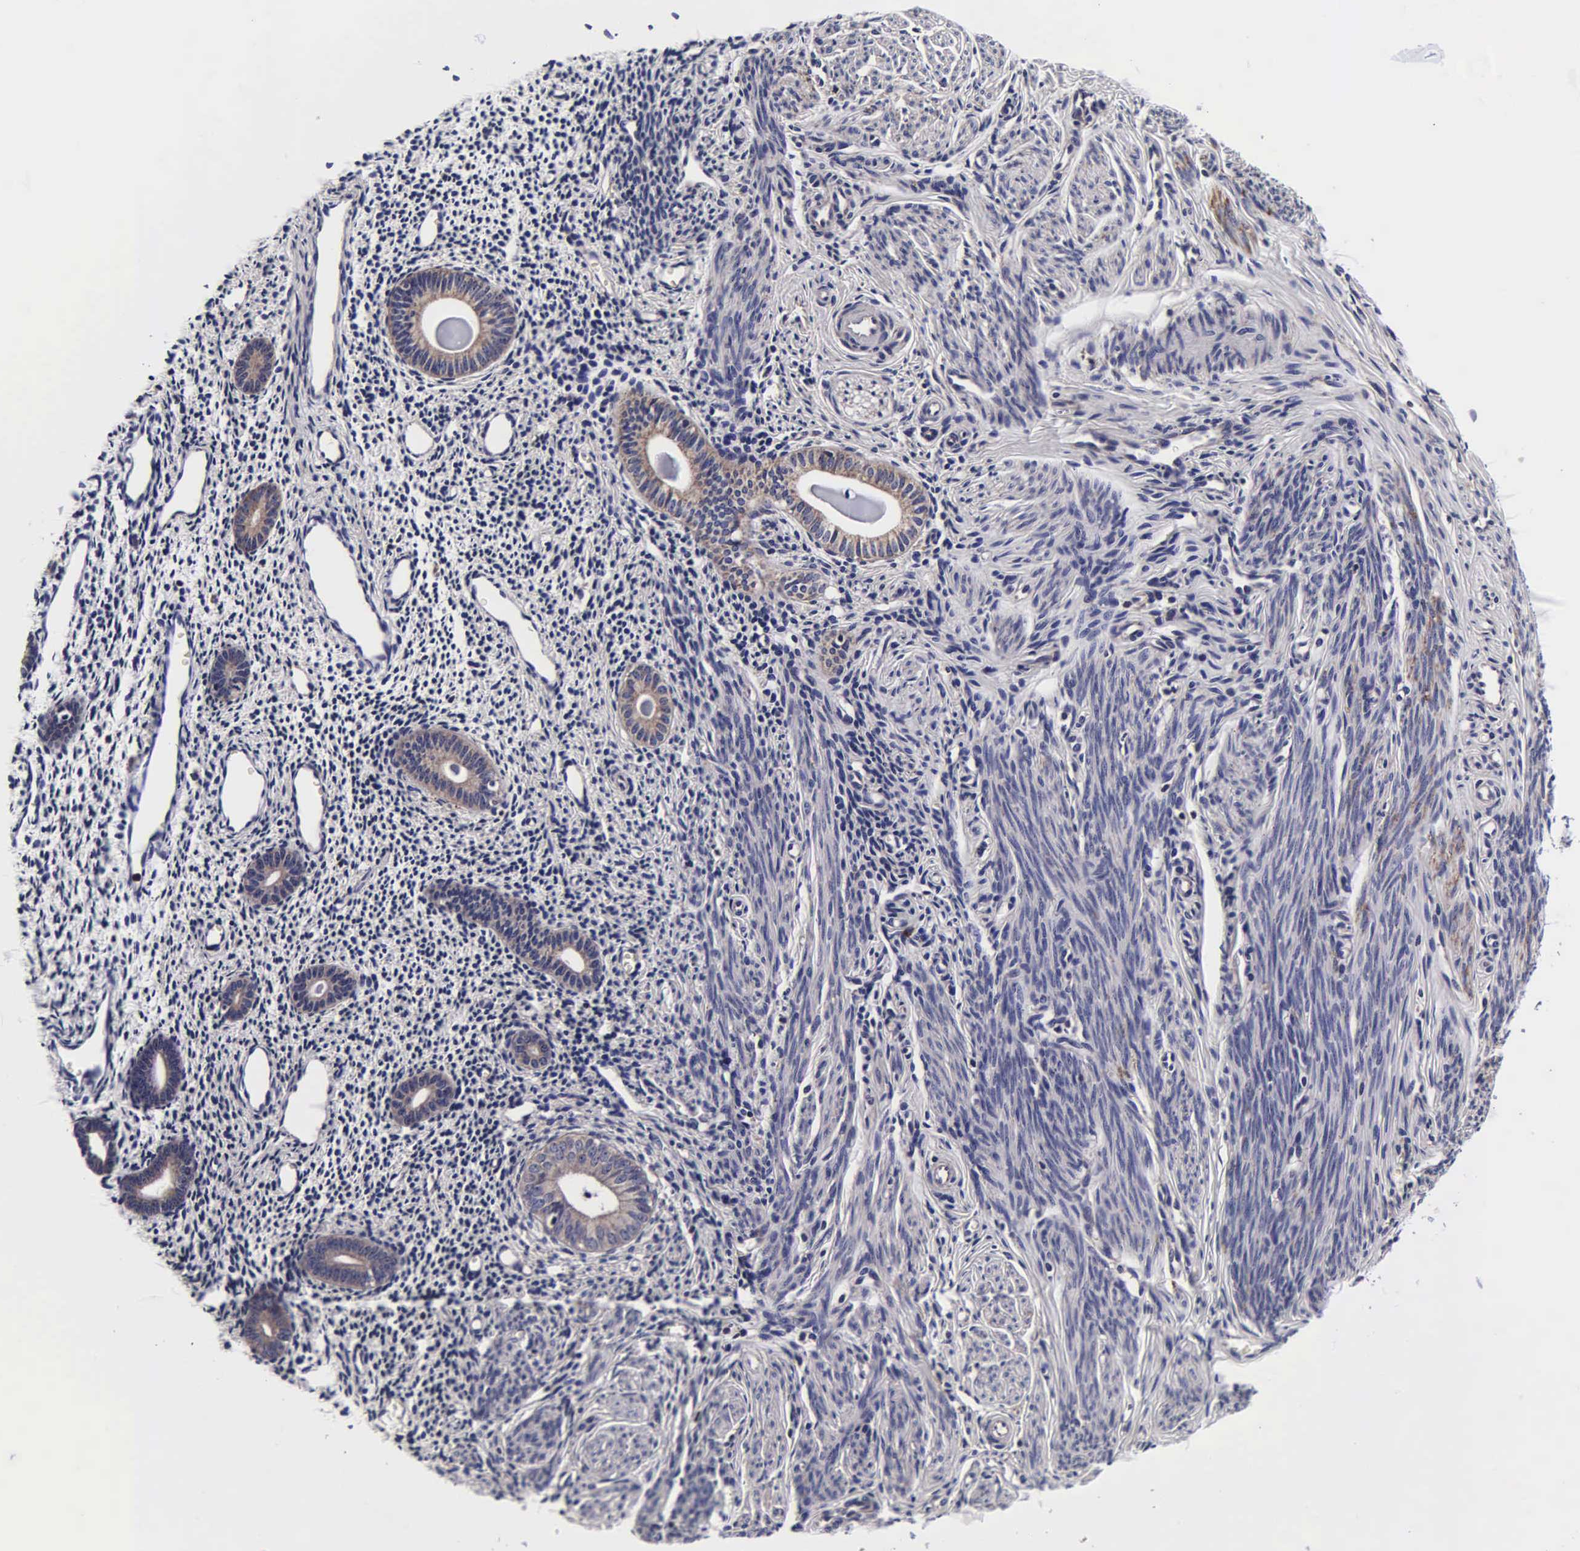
{"staining": {"intensity": "negative", "quantity": "none", "location": "none"}, "tissue": "endometrium", "cell_type": "Cells in endometrial stroma", "image_type": "normal", "snomed": [{"axis": "morphology", "description": "Normal tissue, NOS"}, {"axis": "morphology", "description": "Neoplasm, benign, NOS"}, {"axis": "topography", "description": "Uterus"}], "caption": "Micrograph shows no significant protein expression in cells in endometrial stroma of benign endometrium.", "gene": "PSMA3", "patient": {"sex": "female", "age": 55}}